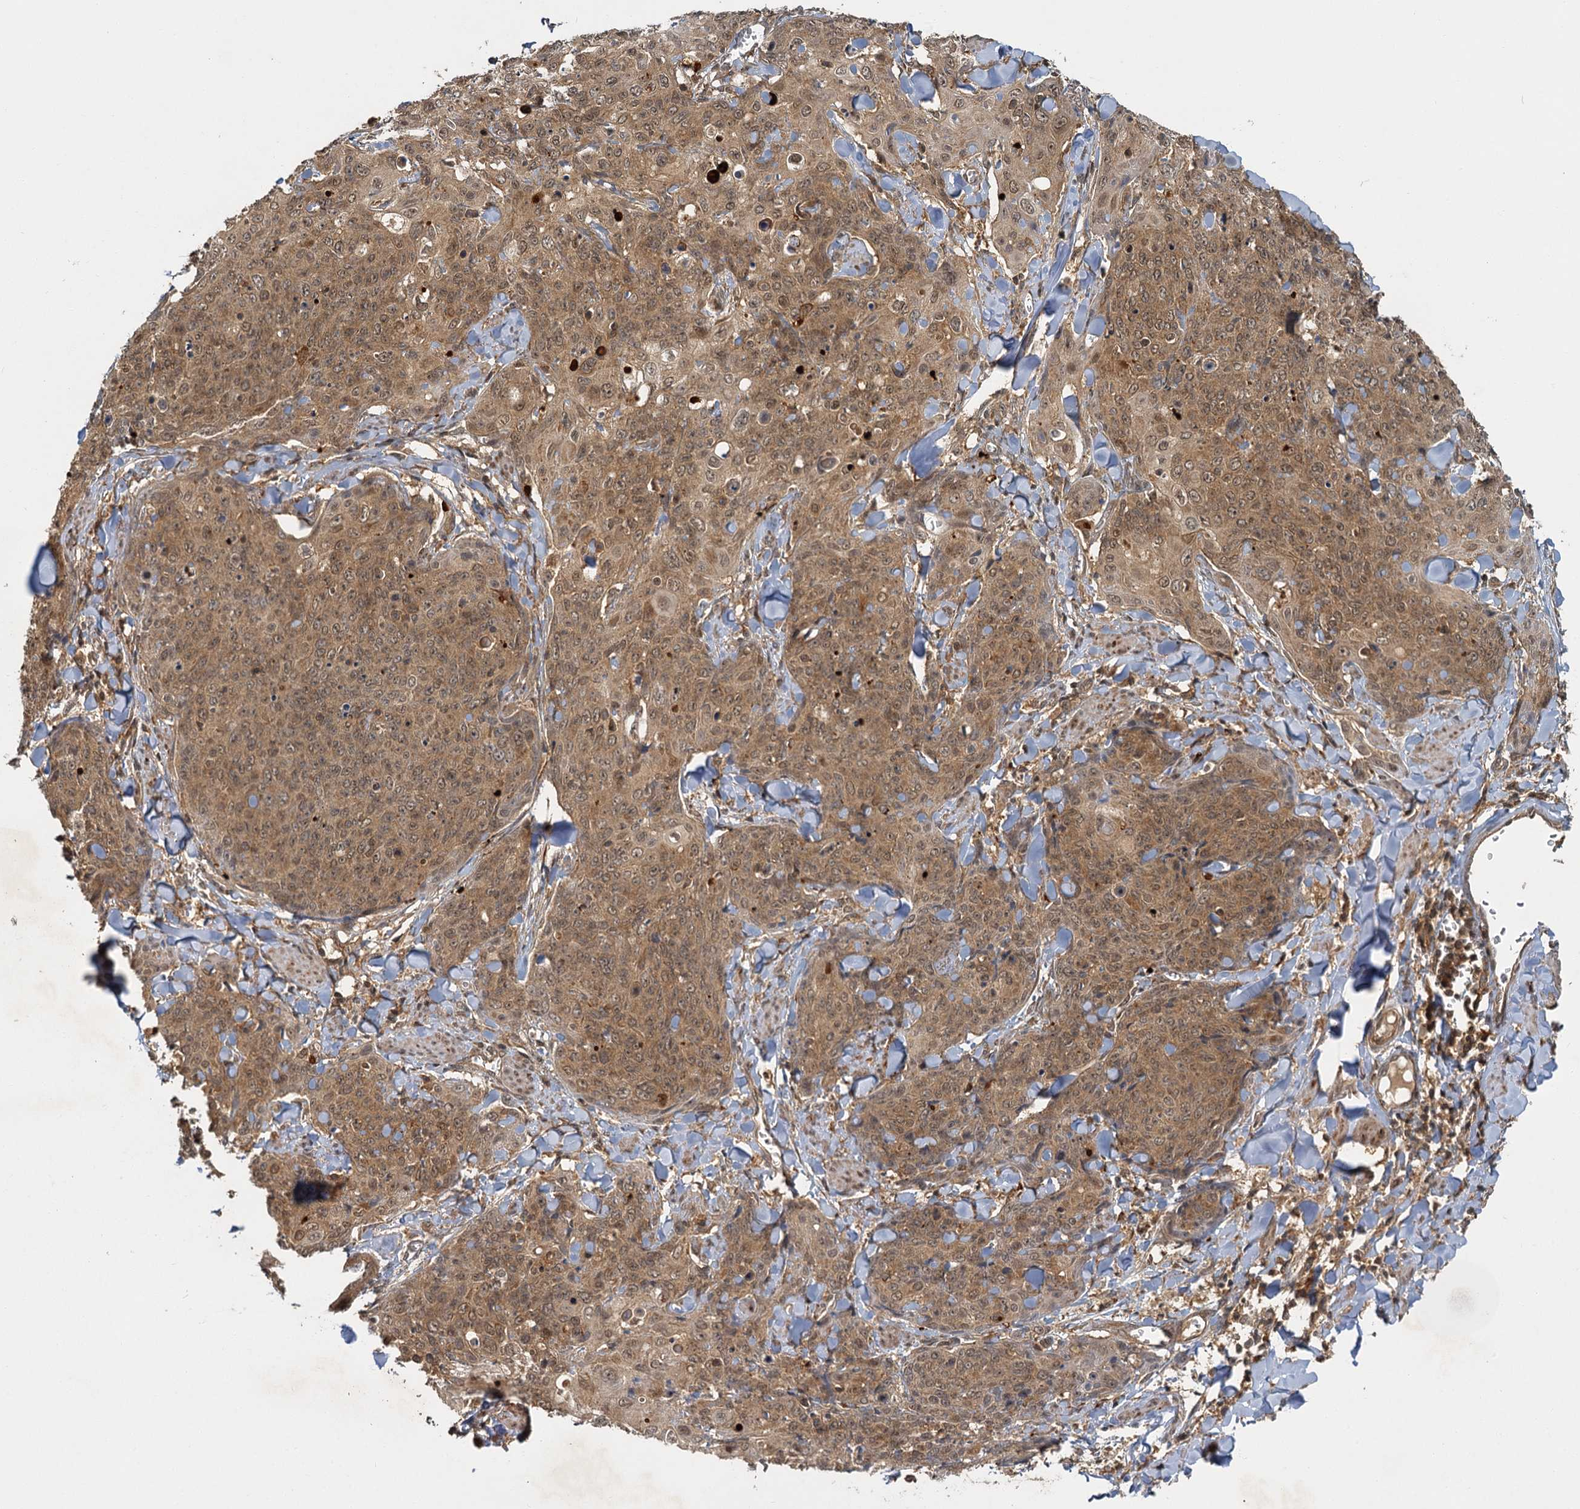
{"staining": {"intensity": "moderate", "quantity": ">75%", "location": "cytoplasmic/membranous,nuclear"}, "tissue": "skin cancer", "cell_type": "Tumor cells", "image_type": "cancer", "snomed": [{"axis": "morphology", "description": "Squamous cell carcinoma, NOS"}, {"axis": "topography", "description": "Skin"}, {"axis": "topography", "description": "Vulva"}], "caption": "An immunohistochemistry histopathology image of tumor tissue is shown. Protein staining in brown shows moderate cytoplasmic/membranous and nuclear positivity in skin cancer (squamous cell carcinoma) within tumor cells.", "gene": "ZNF549", "patient": {"sex": "female", "age": 85}}